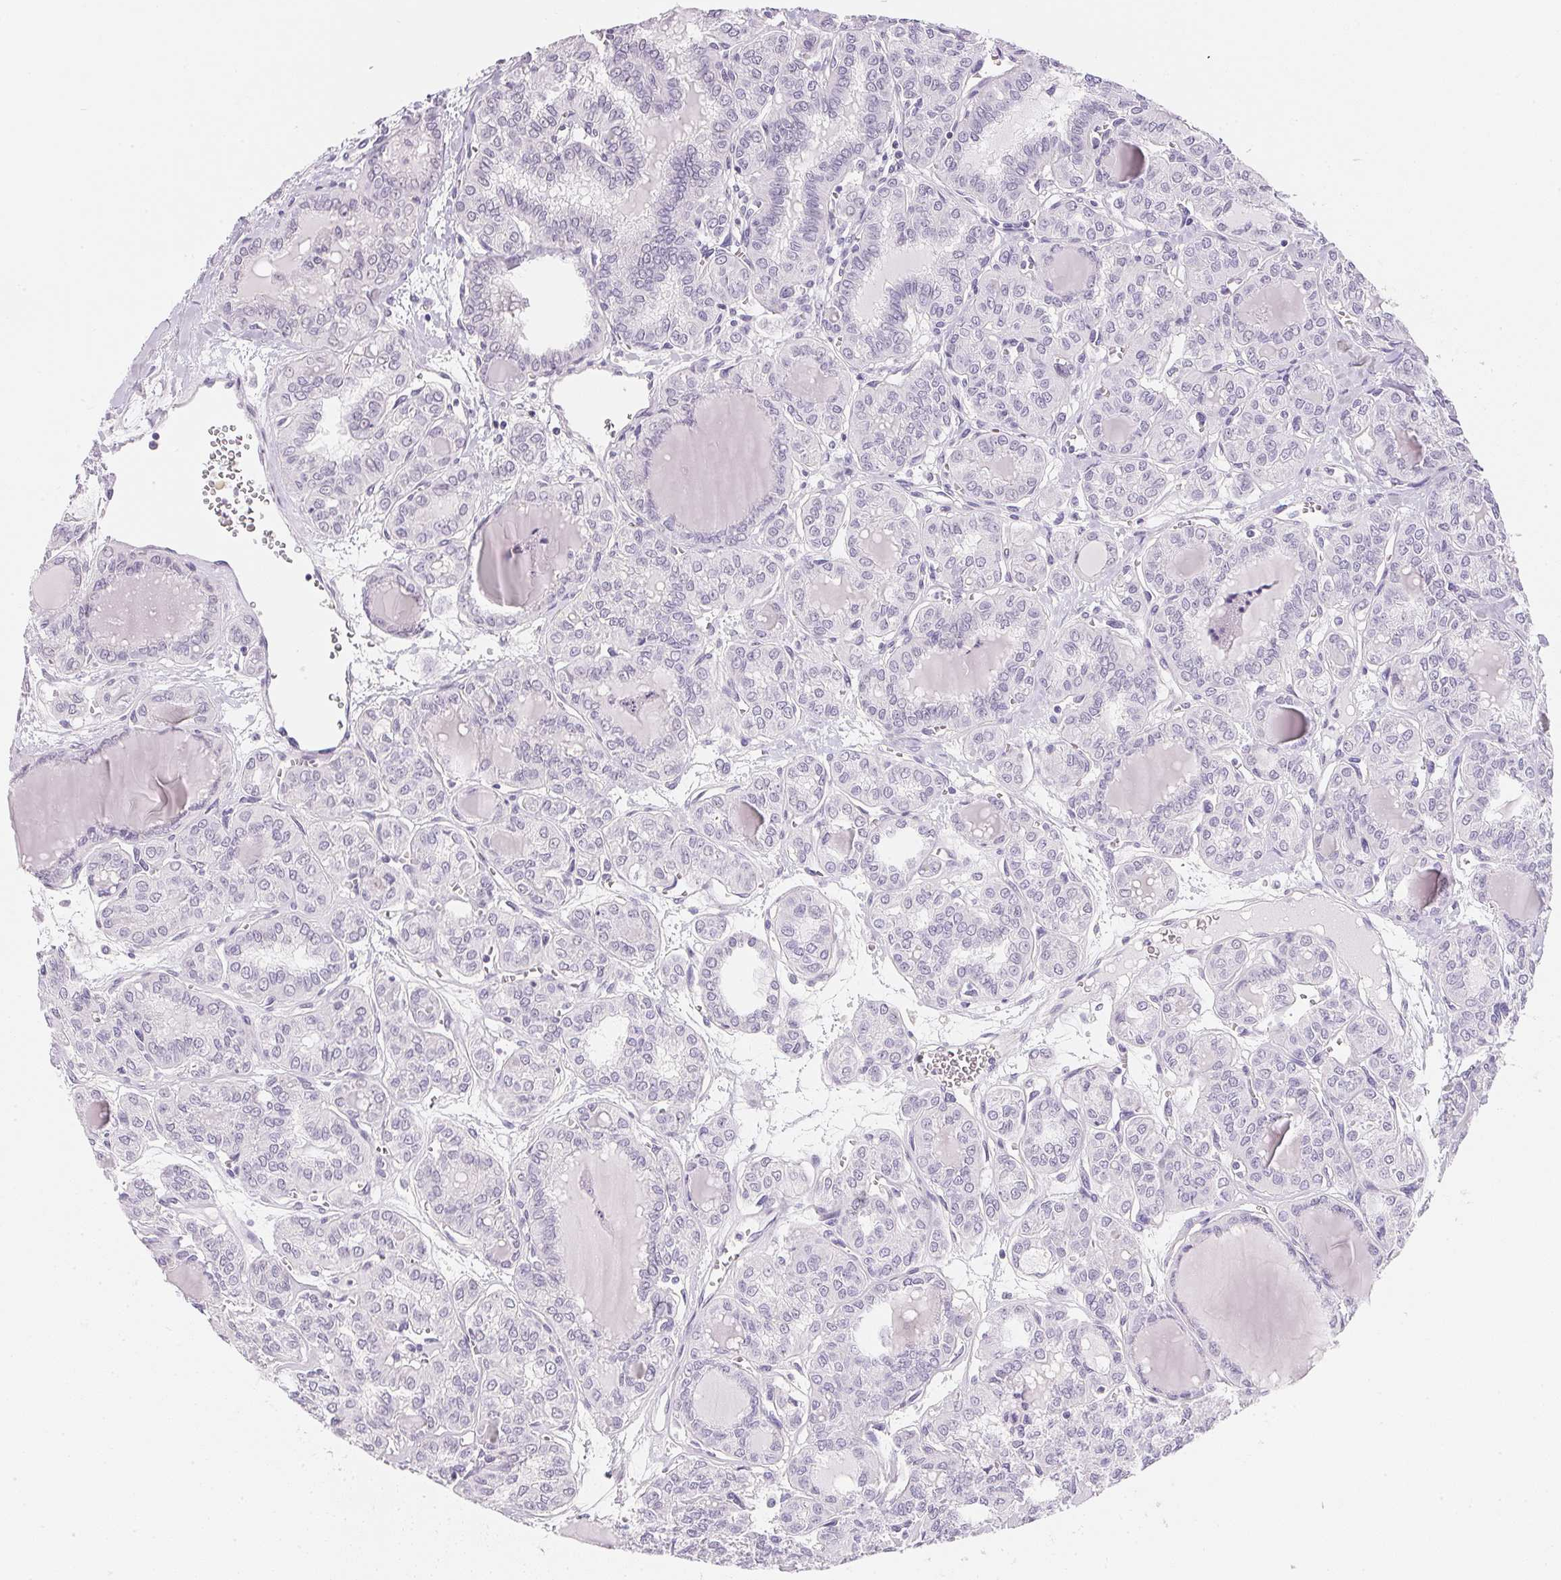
{"staining": {"intensity": "negative", "quantity": "none", "location": "none"}, "tissue": "thyroid cancer", "cell_type": "Tumor cells", "image_type": "cancer", "snomed": [{"axis": "morphology", "description": "Papillary adenocarcinoma, NOS"}, {"axis": "topography", "description": "Thyroid gland"}], "caption": "Protein analysis of thyroid cancer (papillary adenocarcinoma) demonstrates no significant staining in tumor cells.", "gene": "GIPC2", "patient": {"sex": "female", "age": 41}}